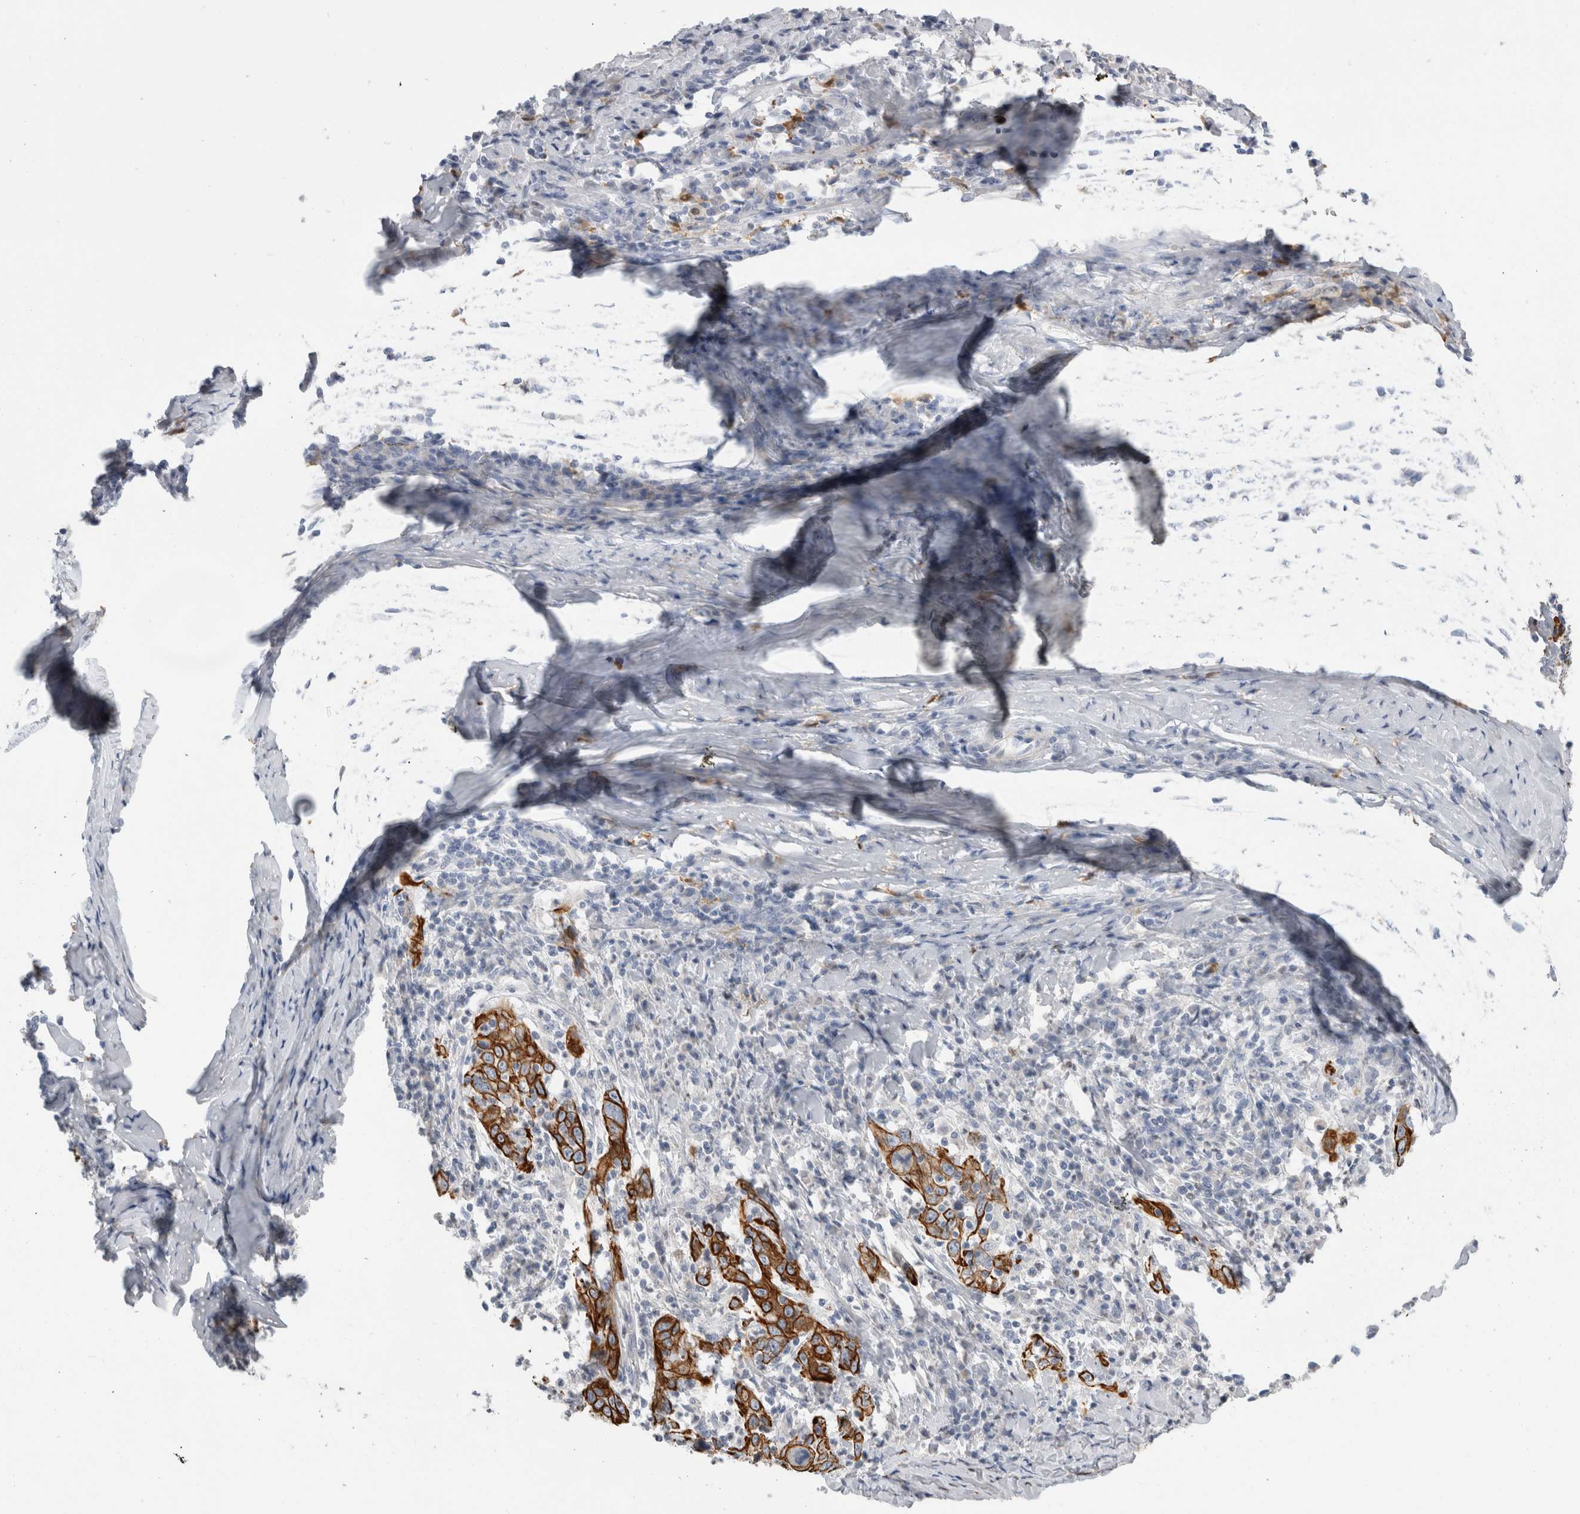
{"staining": {"intensity": "strong", "quantity": ">75%", "location": "cytoplasmic/membranous"}, "tissue": "cervical cancer", "cell_type": "Tumor cells", "image_type": "cancer", "snomed": [{"axis": "morphology", "description": "Squamous cell carcinoma, NOS"}, {"axis": "topography", "description": "Cervix"}], "caption": "There is high levels of strong cytoplasmic/membranous staining in tumor cells of cervical cancer, as demonstrated by immunohistochemical staining (brown color).", "gene": "SLC20A2", "patient": {"sex": "female", "age": 46}}